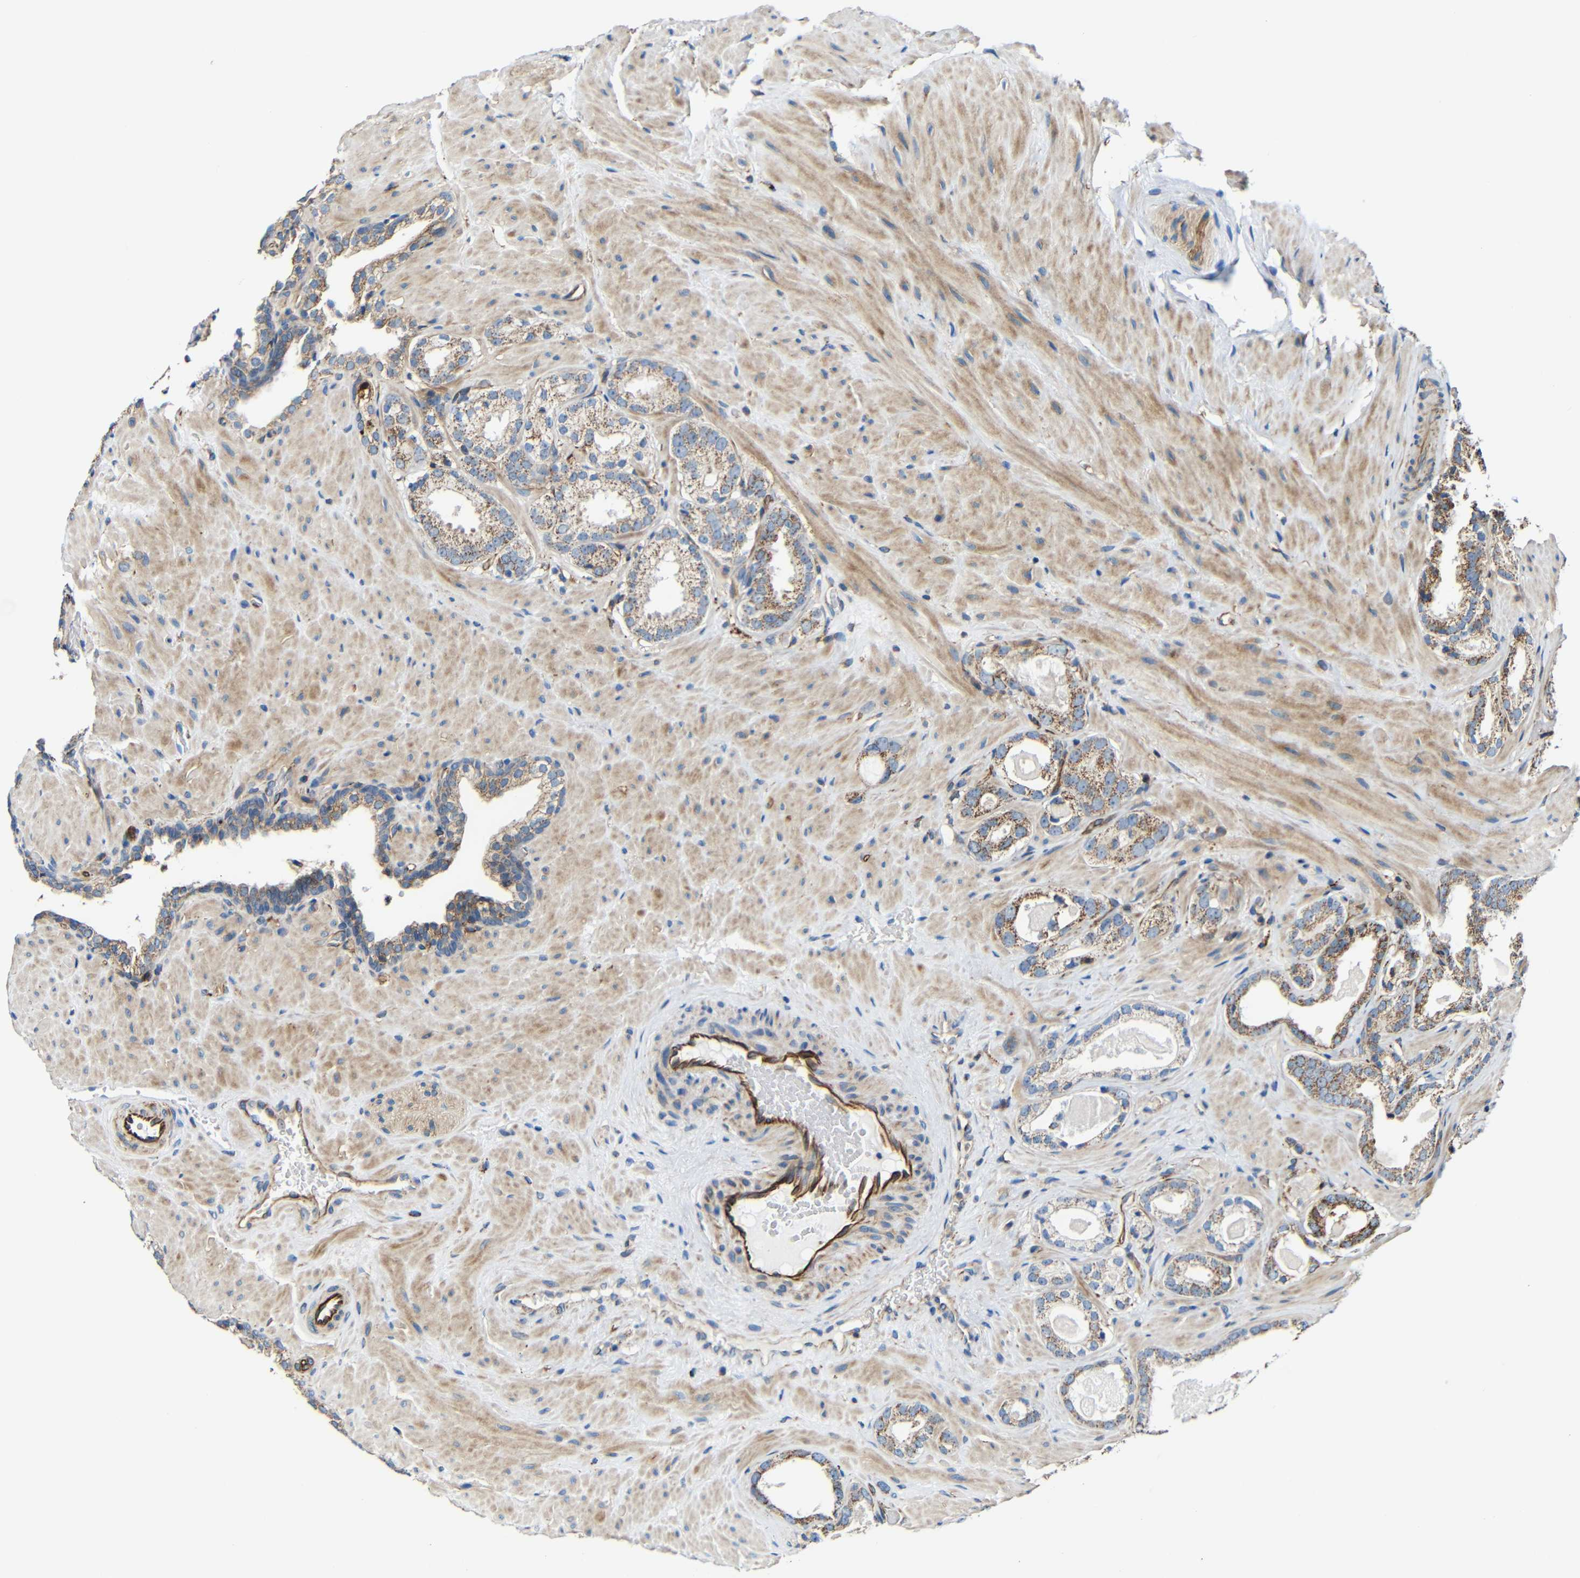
{"staining": {"intensity": "moderate", "quantity": ">75%", "location": "cytoplasmic/membranous"}, "tissue": "prostate cancer", "cell_type": "Tumor cells", "image_type": "cancer", "snomed": [{"axis": "morphology", "description": "Adenocarcinoma, High grade"}, {"axis": "topography", "description": "Prostate"}], "caption": "A photomicrograph showing moderate cytoplasmic/membranous positivity in approximately >75% of tumor cells in prostate cancer (adenocarcinoma (high-grade)), as visualized by brown immunohistochemical staining.", "gene": "IGSF10", "patient": {"sex": "male", "age": 64}}